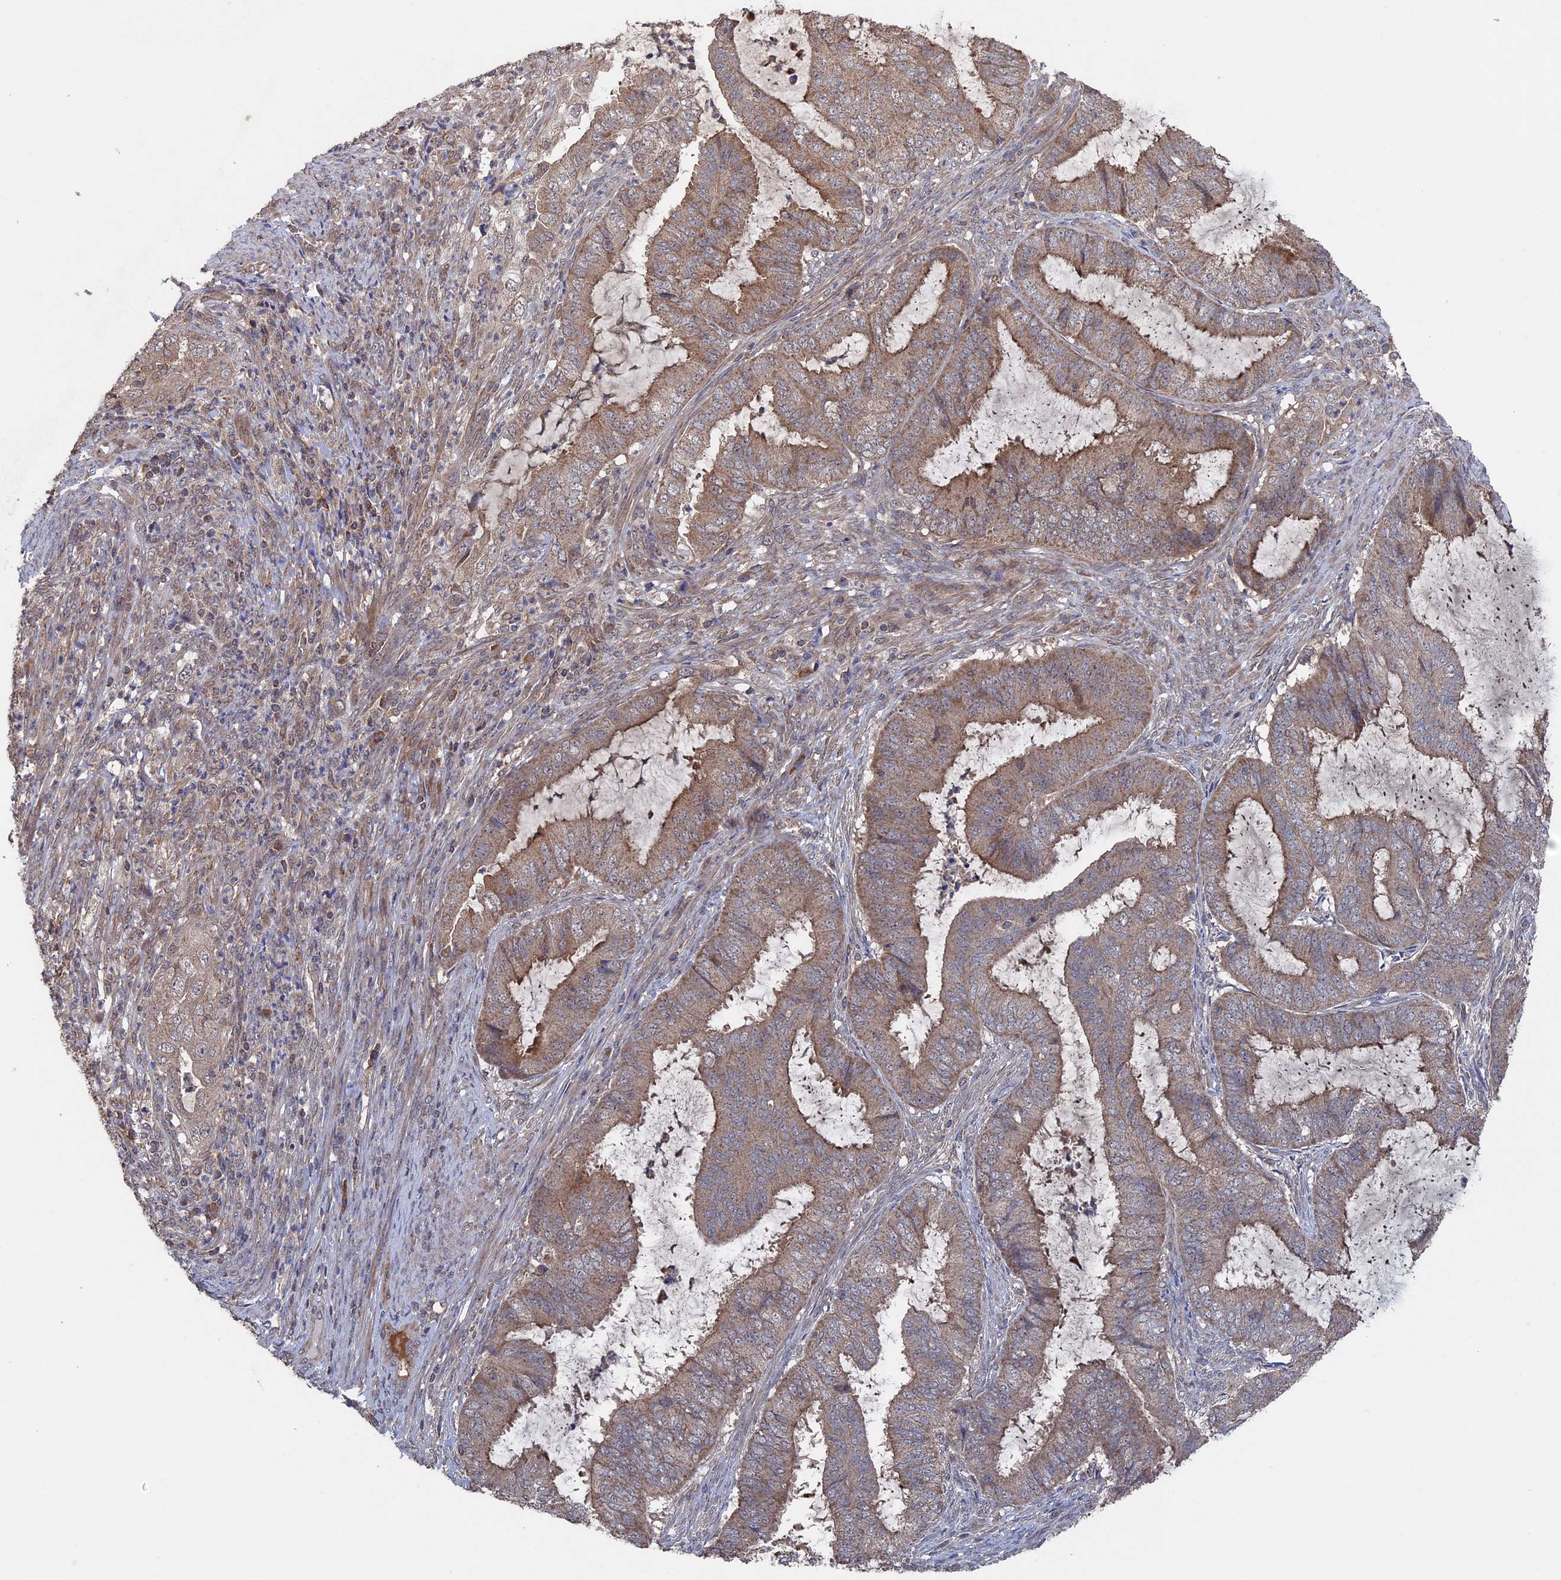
{"staining": {"intensity": "moderate", "quantity": "25%-75%", "location": "cytoplasmic/membranous"}, "tissue": "endometrial cancer", "cell_type": "Tumor cells", "image_type": "cancer", "snomed": [{"axis": "morphology", "description": "Adenocarcinoma, NOS"}, {"axis": "topography", "description": "Endometrium"}], "caption": "High-magnification brightfield microscopy of adenocarcinoma (endometrial) stained with DAB (brown) and counterstained with hematoxylin (blue). tumor cells exhibit moderate cytoplasmic/membranous staining is identified in about25%-75% of cells. The staining was performed using DAB (3,3'-diaminobenzidine) to visualize the protein expression in brown, while the nuclei were stained in blue with hematoxylin (Magnification: 20x).", "gene": "RAB15", "patient": {"sex": "female", "age": 51}}